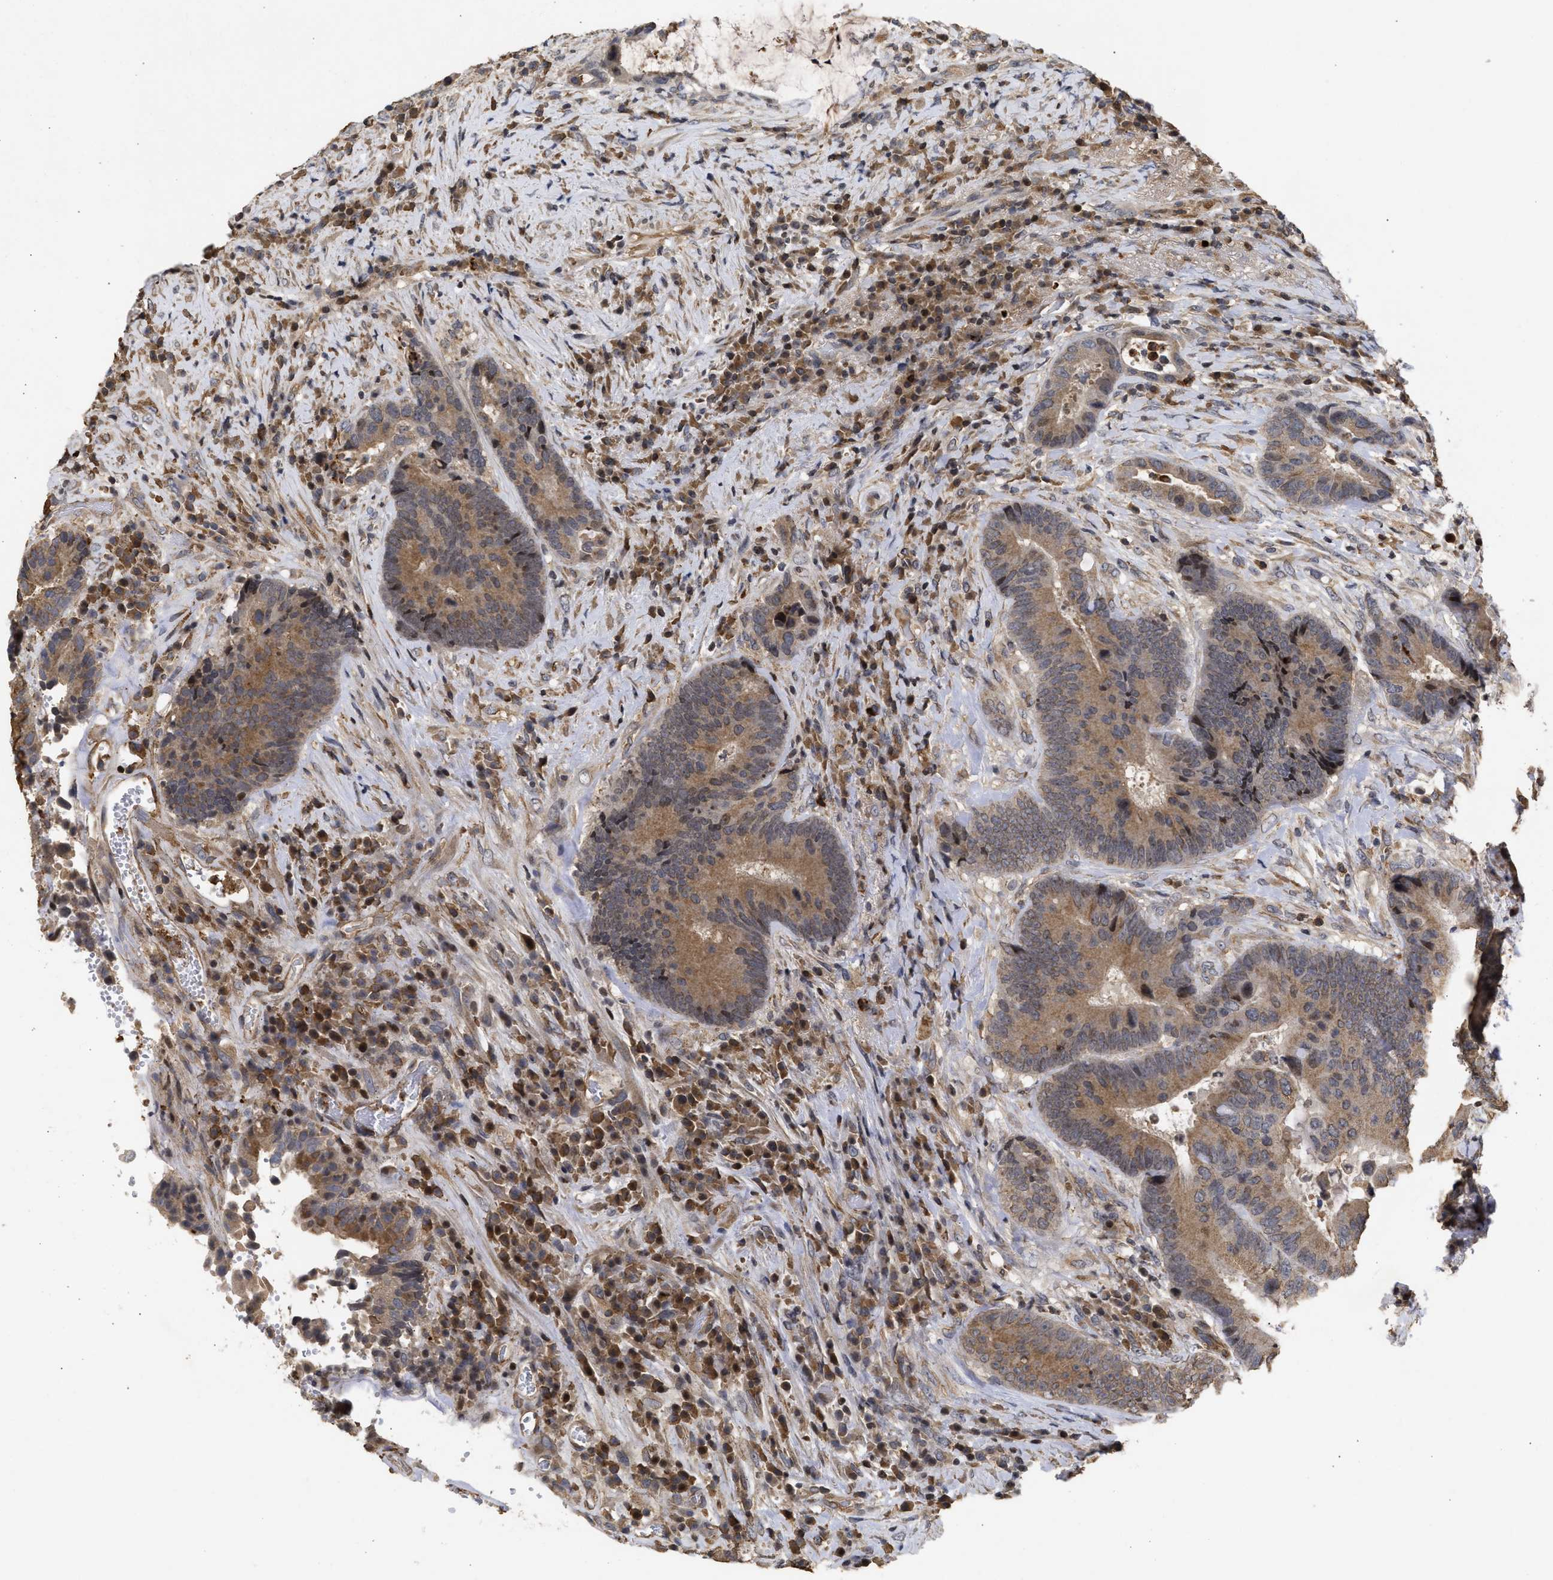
{"staining": {"intensity": "moderate", "quantity": ">75%", "location": "cytoplasmic/membranous"}, "tissue": "colorectal cancer", "cell_type": "Tumor cells", "image_type": "cancer", "snomed": [{"axis": "morphology", "description": "Adenocarcinoma, NOS"}, {"axis": "topography", "description": "Rectum"}], "caption": "Human adenocarcinoma (colorectal) stained with a brown dye shows moderate cytoplasmic/membranous positive positivity in about >75% of tumor cells.", "gene": "ENSG00000142539", "patient": {"sex": "female", "age": 89}}